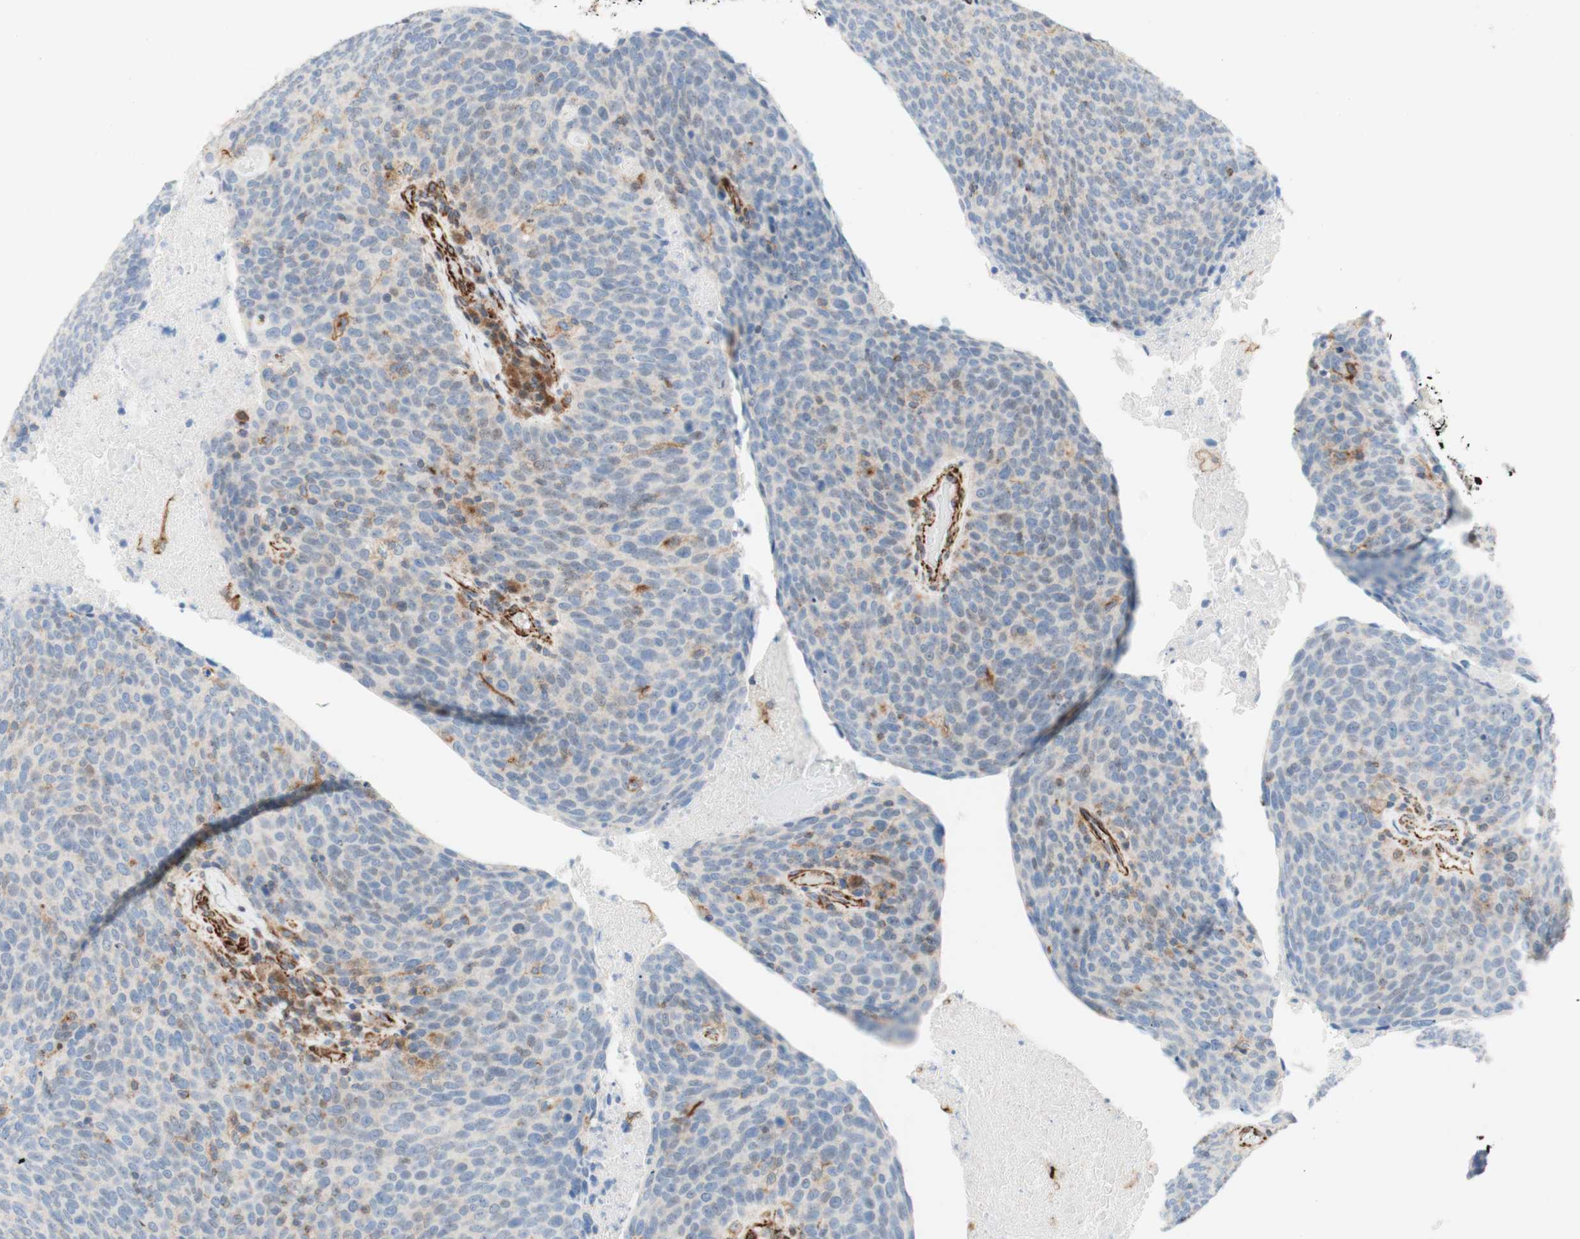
{"staining": {"intensity": "weak", "quantity": "25%-75%", "location": "cytoplasmic/membranous"}, "tissue": "head and neck cancer", "cell_type": "Tumor cells", "image_type": "cancer", "snomed": [{"axis": "morphology", "description": "Squamous cell carcinoma, NOS"}, {"axis": "morphology", "description": "Squamous cell carcinoma, metastatic, NOS"}, {"axis": "topography", "description": "Lymph node"}, {"axis": "topography", "description": "Head-Neck"}], "caption": "There is low levels of weak cytoplasmic/membranous positivity in tumor cells of head and neck metastatic squamous cell carcinoma, as demonstrated by immunohistochemical staining (brown color).", "gene": "POU2AF1", "patient": {"sex": "male", "age": 62}}